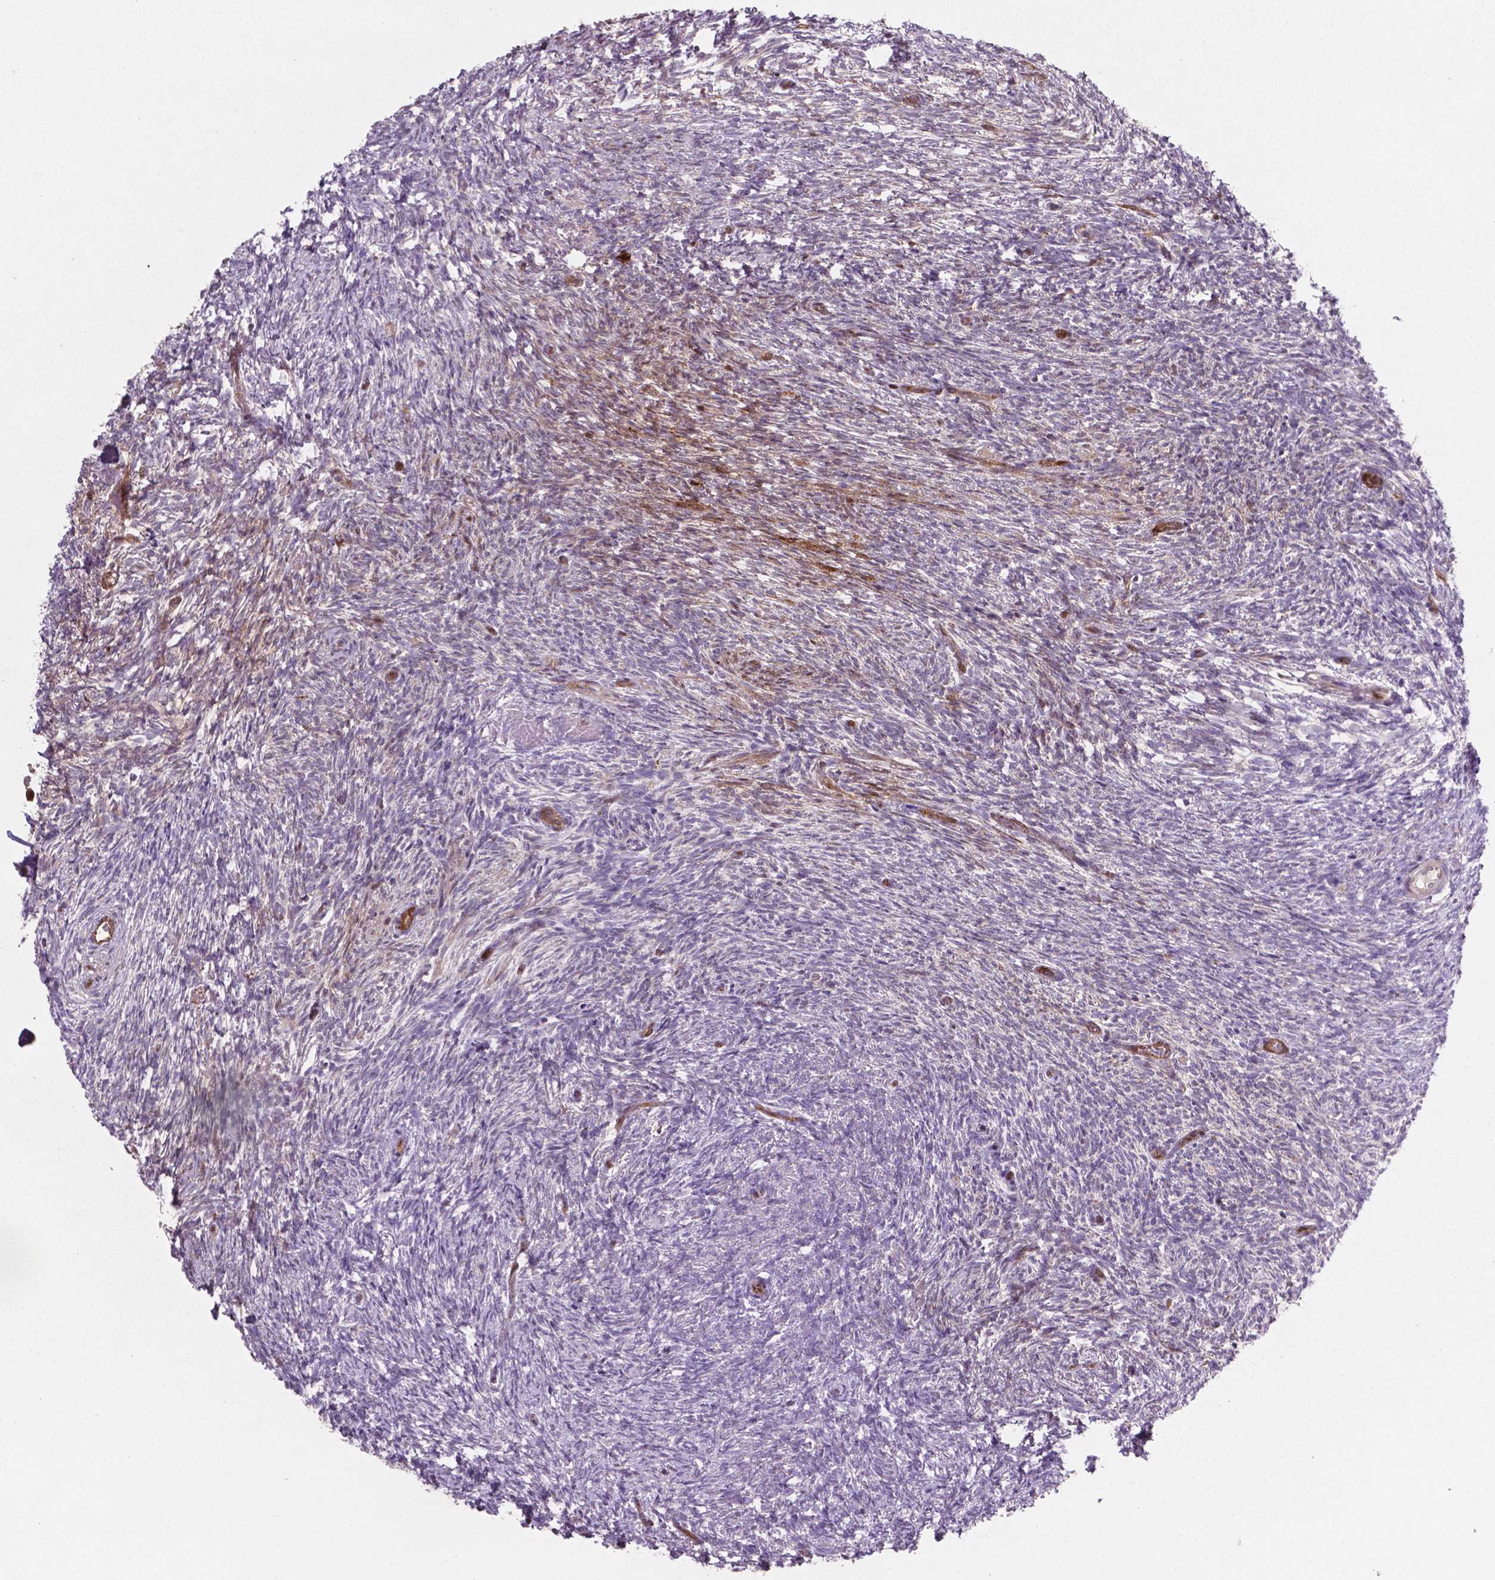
{"staining": {"intensity": "moderate", "quantity": "<25%", "location": "cytoplasmic/membranous"}, "tissue": "ovary", "cell_type": "Follicle cells", "image_type": "normal", "snomed": [{"axis": "morphology", "description": "Normal tissue, NOS"}, {"axis": "topography", "description": "Ovary"}], "caption": "A low amount of moderate cytoplasmic/membranous staining is seen in approximately <25% of follicle cells in unremarkable ovary.", "gene": "LDHA", "patient": {"sex": "female", "age": 46}}